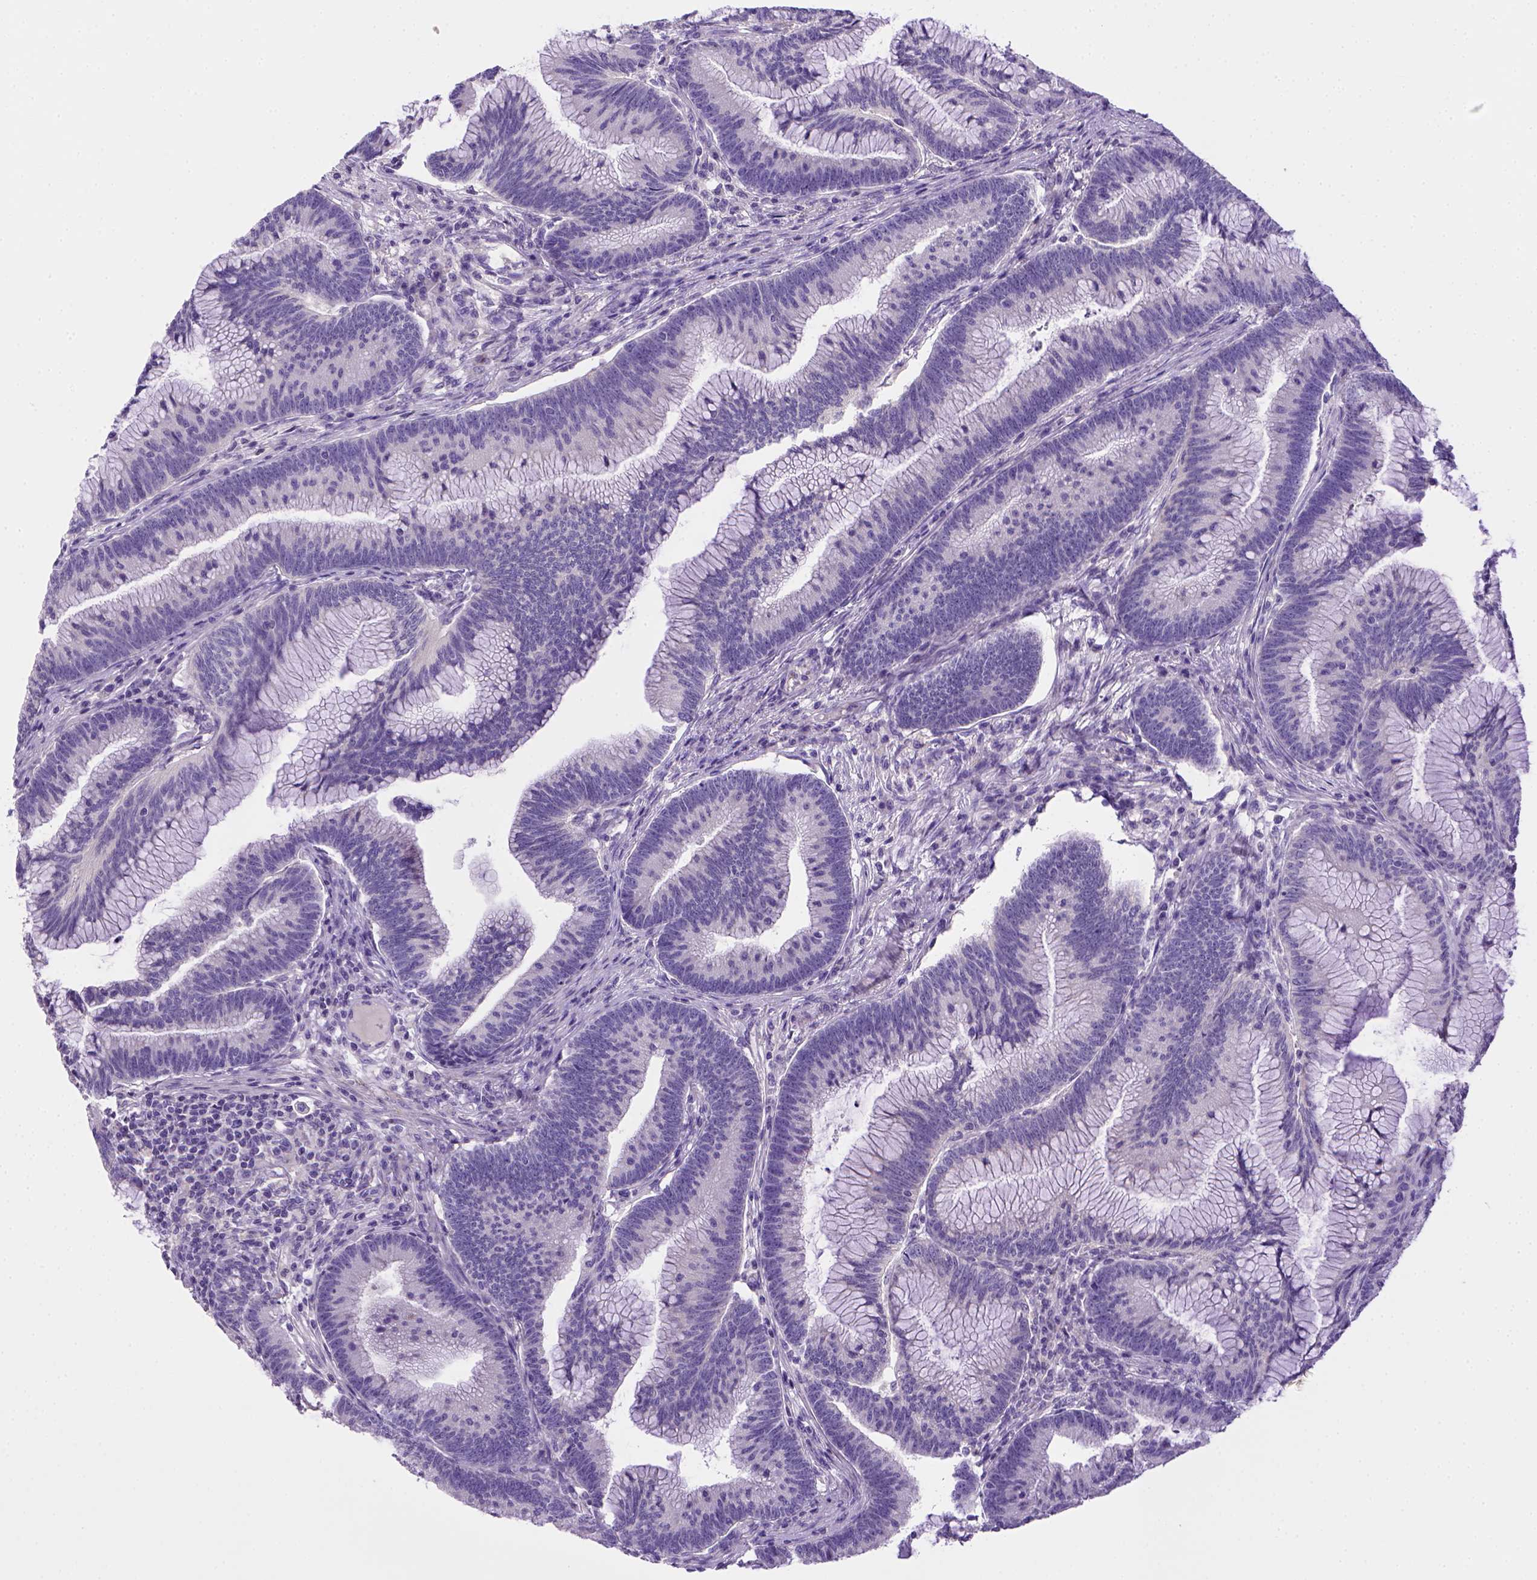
{"staining": {"intensity": "negative", "quantity": "none", "location": "none"}, "tissue": "colorectal cancer", "cell_type": "Tumor cells", "image_type": "cancer", "snomed": [{"axis": "morphology", "description": "Adenocarcinoma, NOS"}, {"axis": "topography", "description": "Colon"}], "caption": "Immunohistochemical staining of human colorectal cancer (adenocarcinoma) exhibits no significant positivity in tumor cells. (DAB IHC with hematoxylin counter stain).", "gene": "BAAT", "patient": {"sex": "female", "age": 78}}